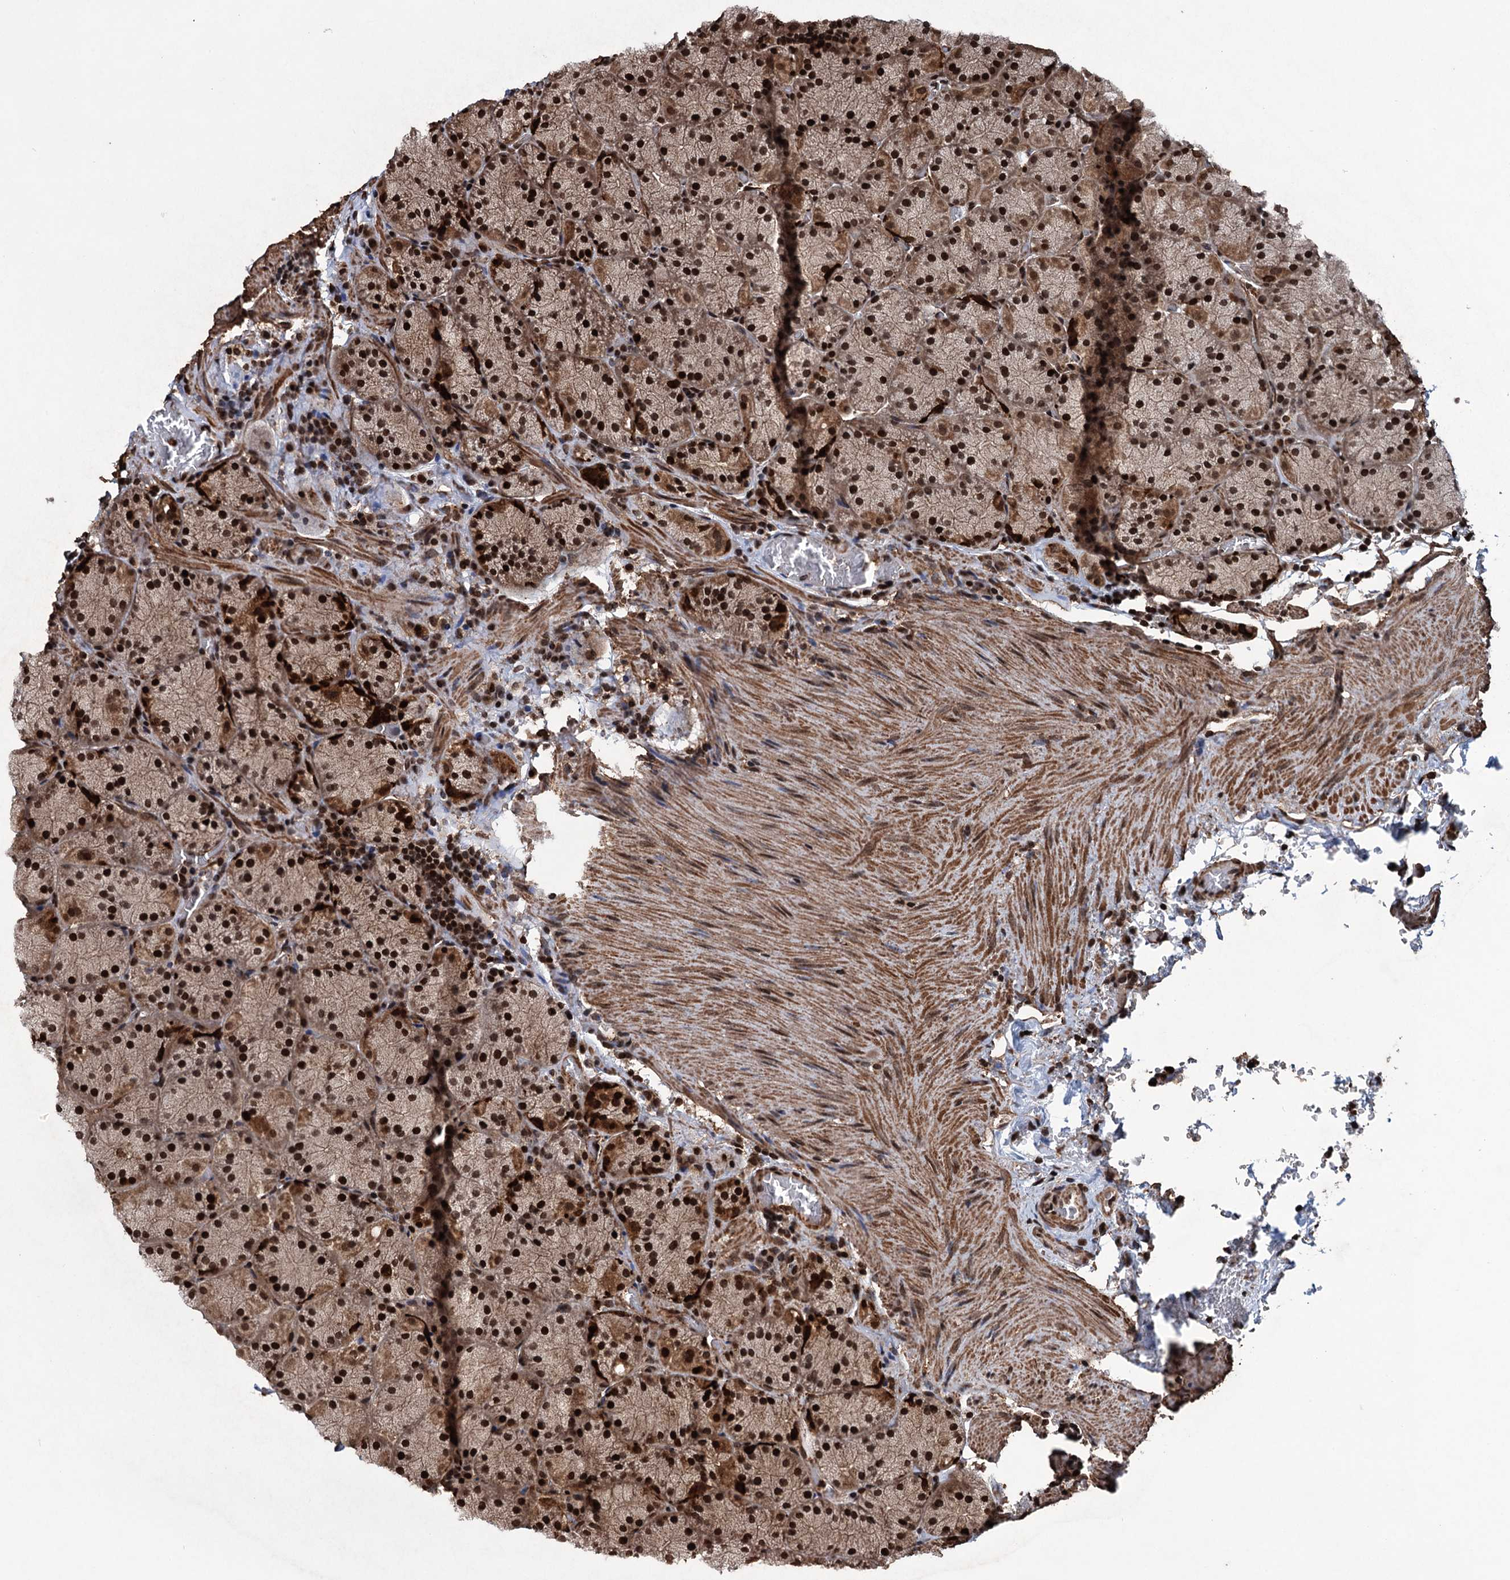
{"staining": {"intensity": "strong", "quantity": ">75%", "location": "cytoplasmic/membranous,nuclear"}, "tissue": "stomach", "cell_type": "Glandular cells", "image_type": "normal", "snomed": [{"axis": "morphology", "description": "Normal tissue, NOS"}, {"axis": "topography", "description": "Stomach, upper"}, {"axis": "topography", "description": "Stomach, lower"}], "caption": "Strong cytoplasmic/membranous,nuclear protein expression is seen in approximately >75% of glandular cells in stomach.", "gene": "EYA4", "patient": {"sex": "male", "age": 80}}